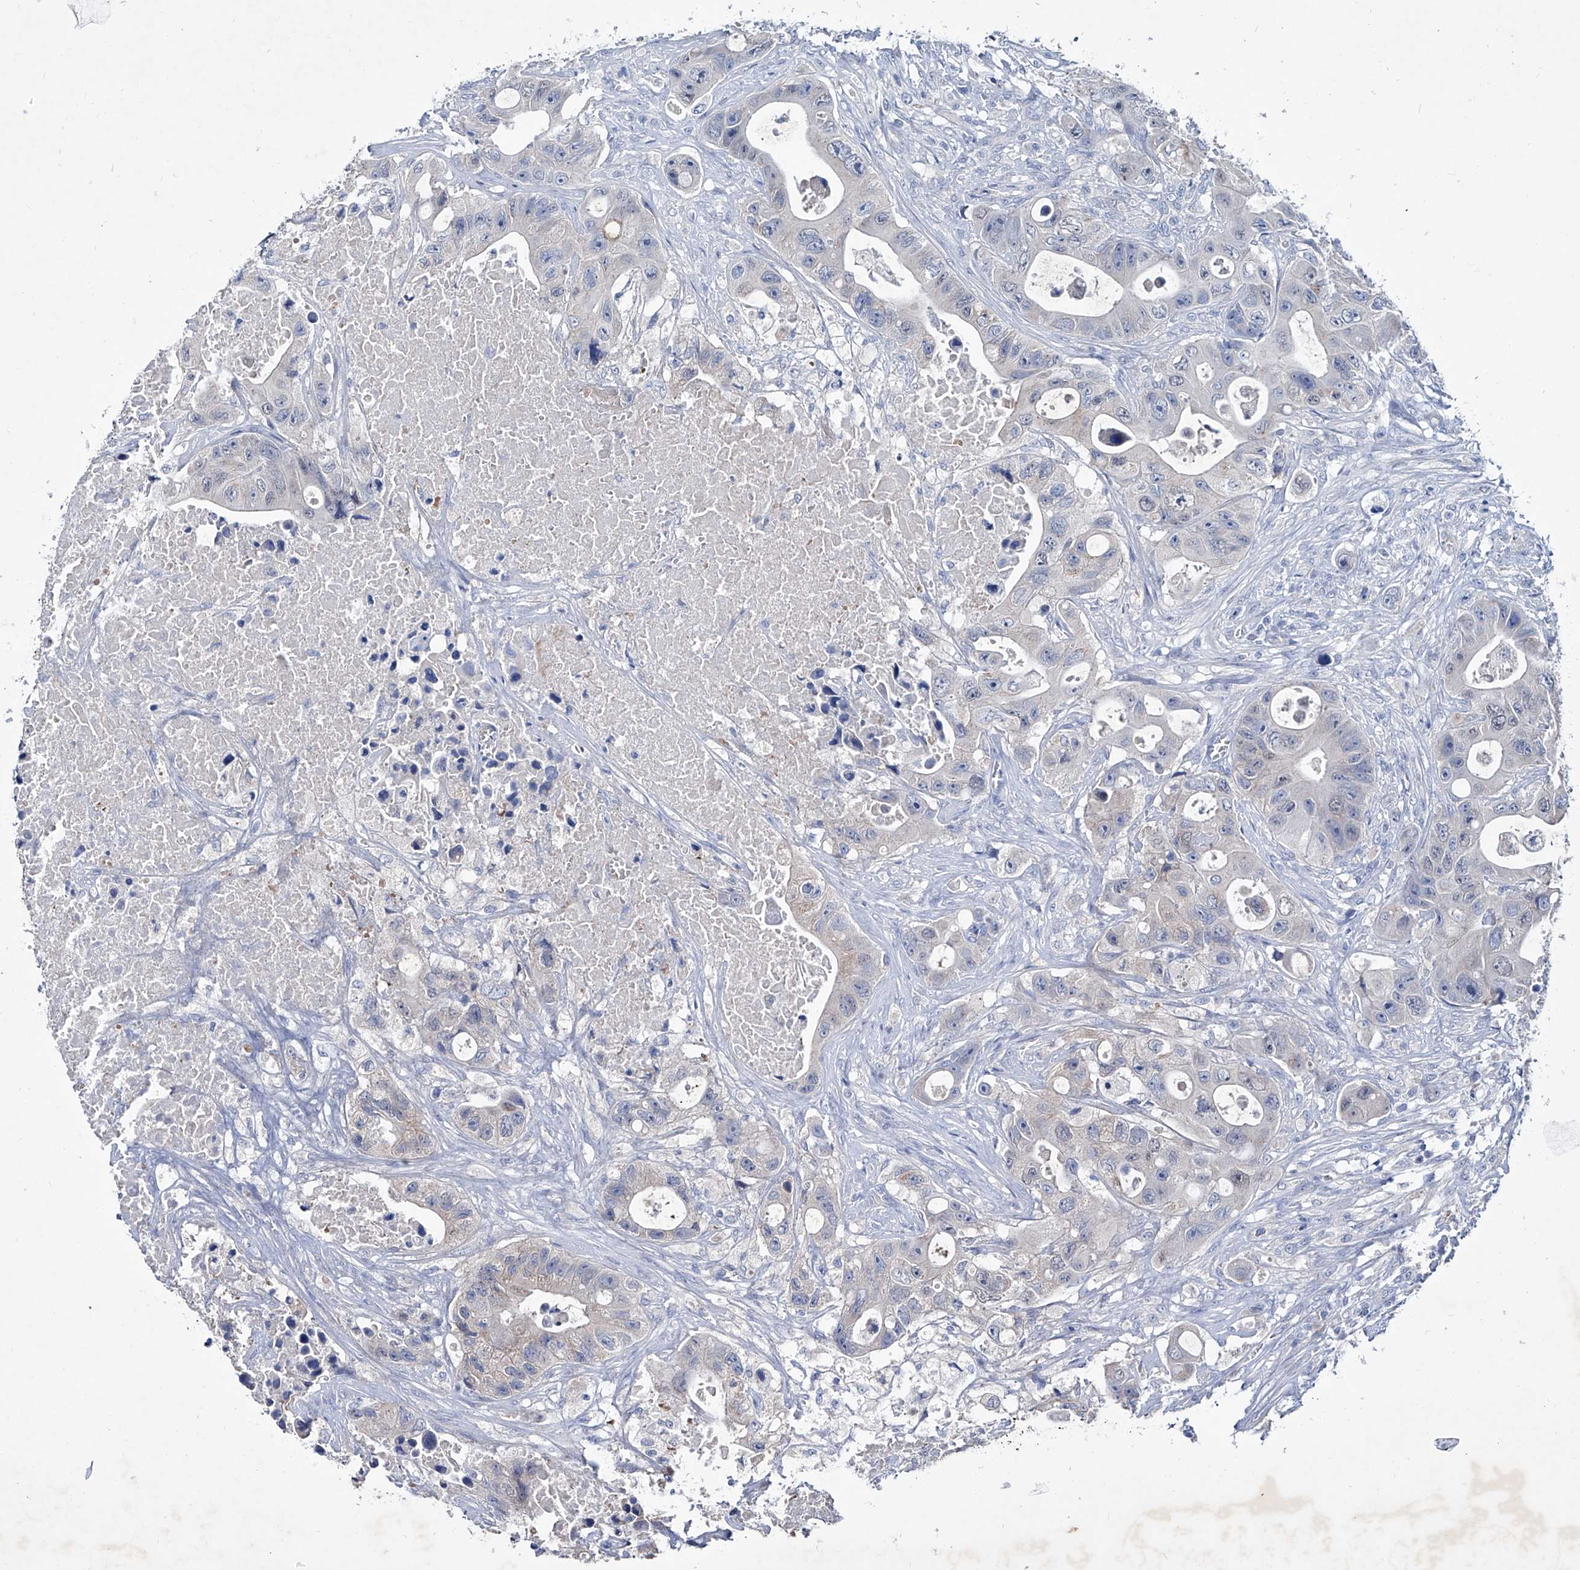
{"staining": {"intensity": "weak", "quantity": "<25%", "location": "cytoplasmic/membranous"}, "tissue": "colorectal cancer", "cell_type": "Tumor cells", "image_type": "cancer", "snomed": [{"axis": "morphology", "description": "Adenocarcinoma, NOS"}, {"axis": "topography", "description": "Colon"}], "caption": "An image of human adenocarcinoma (colorectal) is negative for staining in tumor cells.", "gene": "KLHL17", "patient": {"sex": "female", "age": 46}}